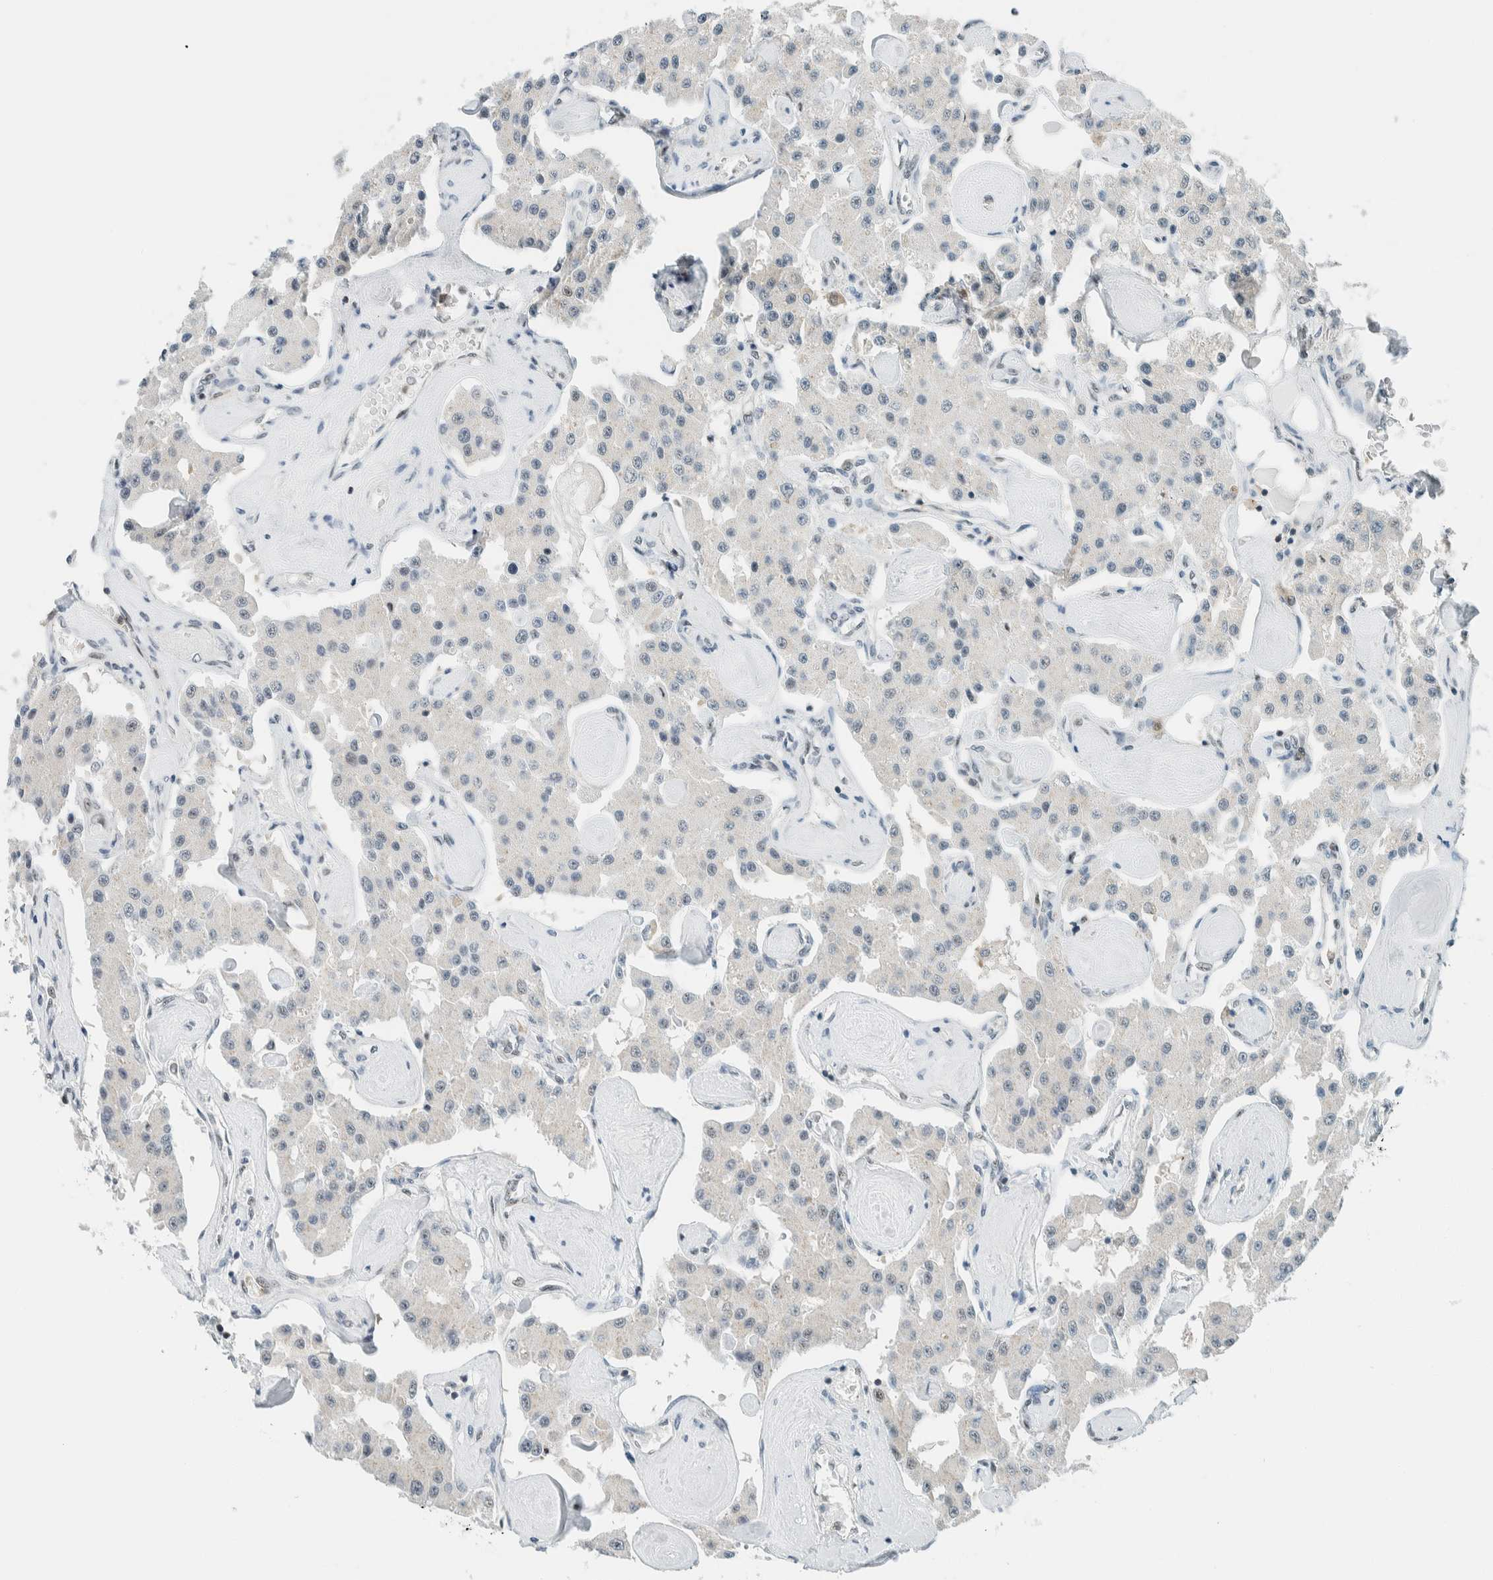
{"staining": {"intensity": "negative", "quantity": "none", "location": "none"}, "tissue": "carcinoid", "cell_type": "Tumor cells", "image_type": "cancer", "snomed": [{"axis": "morphology", "description": "Carcinoid, malignant, NOS"}, {"axis": "topography", "description": "Pancreas"}], "caption": "IHC photomicrograph of carcinoid stained for a protein (brown), which demonstrates no expression in tumor cells. (Stains: DAB immunohistochemistry with hematoxylin counter stain, Microscopy: brightfield microscopy at high magnification).", "gene": "CYSRT1", "patient": {"sex": "male", "age": 41}}